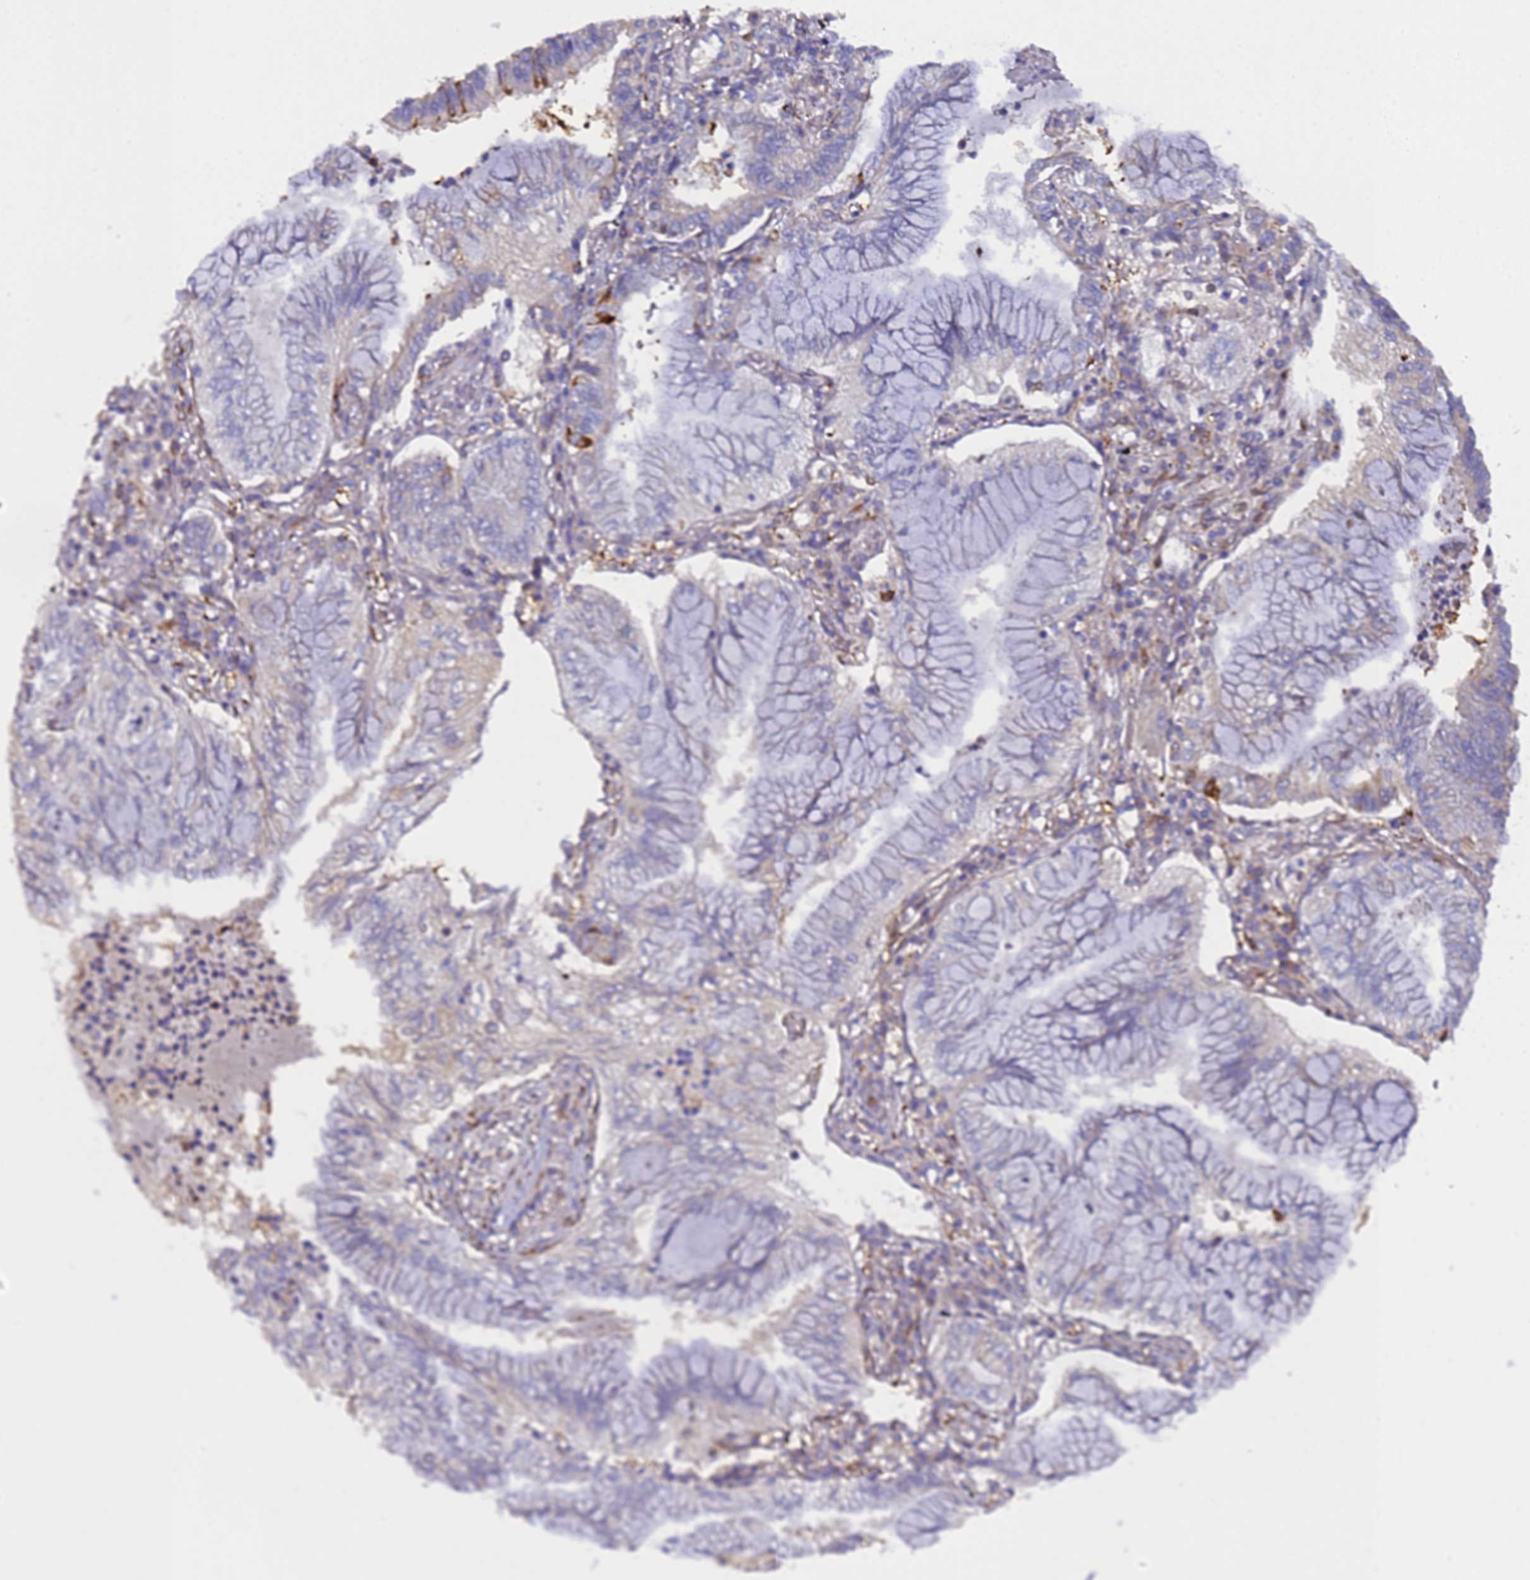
{"staining": {"intensity": "negative", "quantity": "none", "location": "none"}, "tissue": "lung cancer", "cell_type": "Tumor cells", "image_type": "cancer", "snomed": [{"axis": "morphology", "description": "Adenocarcinoma, NOS"}, {"axis": "topography", "description": "Lung"}], "caption": "Immunohistochemistry photomicrograph of lung adenocarcinoma stained for a protein (brown), which reveals no expression in tumor cells.", "gene": "MOCS1", "patient": {"sex": "female", "age": 70}}